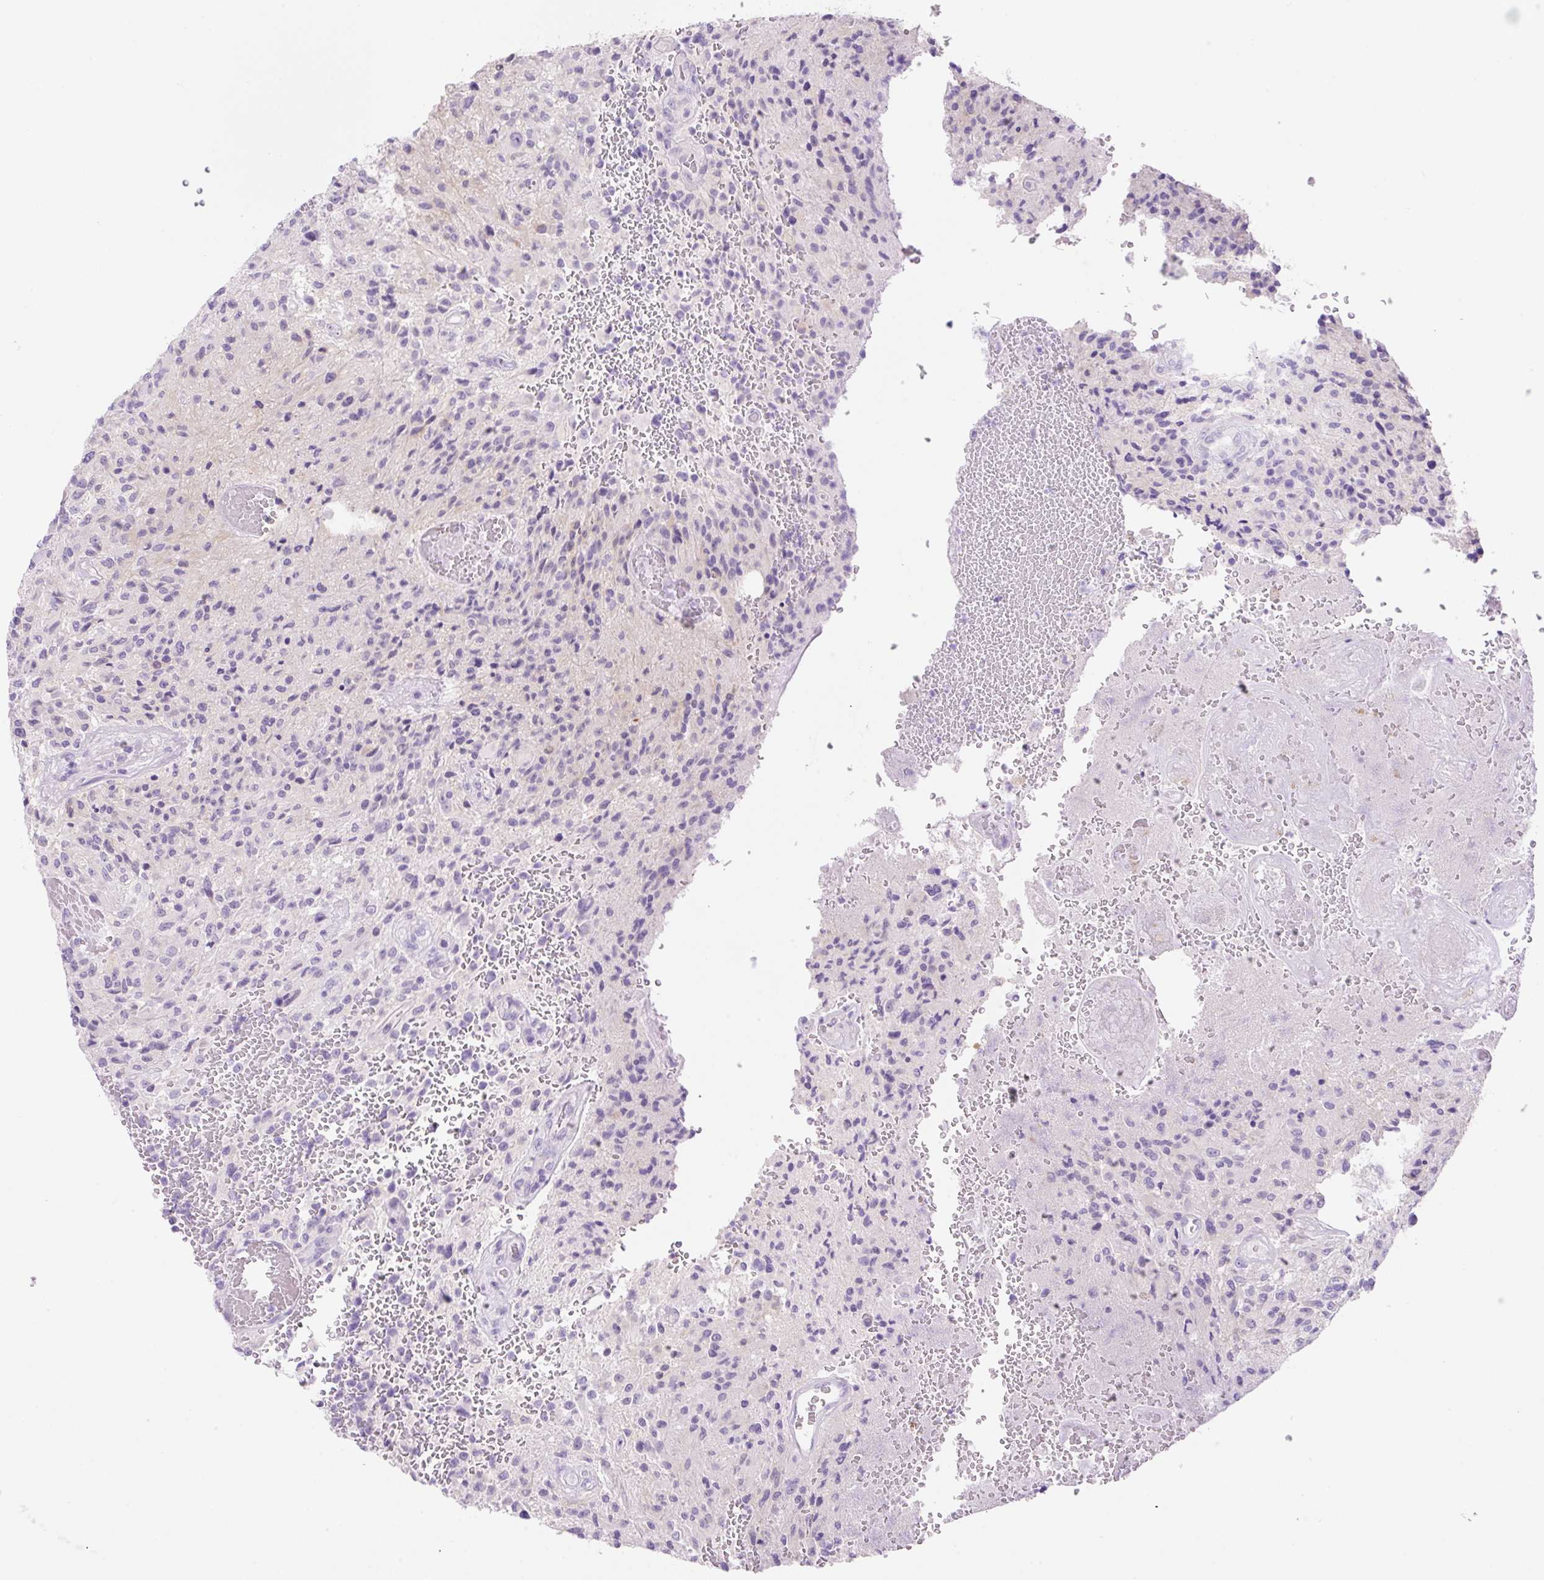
{"staining": {"intensity": "negative", "quantity": "none", "location": "none"}, "tissue": "glioma", "cell_type": "Tumor cells", "image_type": "cancer", "snomed": [{"axis": "morphology", "description": "Normal tissue, NOS"}, {"axis": "morphology", "description": "Glioma, malignant, High grade"}, {"axis": "topography", "description": "Cerebral cortex"}], "caption": "An image of human malignant high-grade glioma is negative for staining in tumor cells. (Brightfield microscopy of DAB (3,3'-diaminobenzidine) immunohistochemistry (IHC) at high magnification).", "gene": "NDST3", "patient": {"sex": "male", "age": 56}}